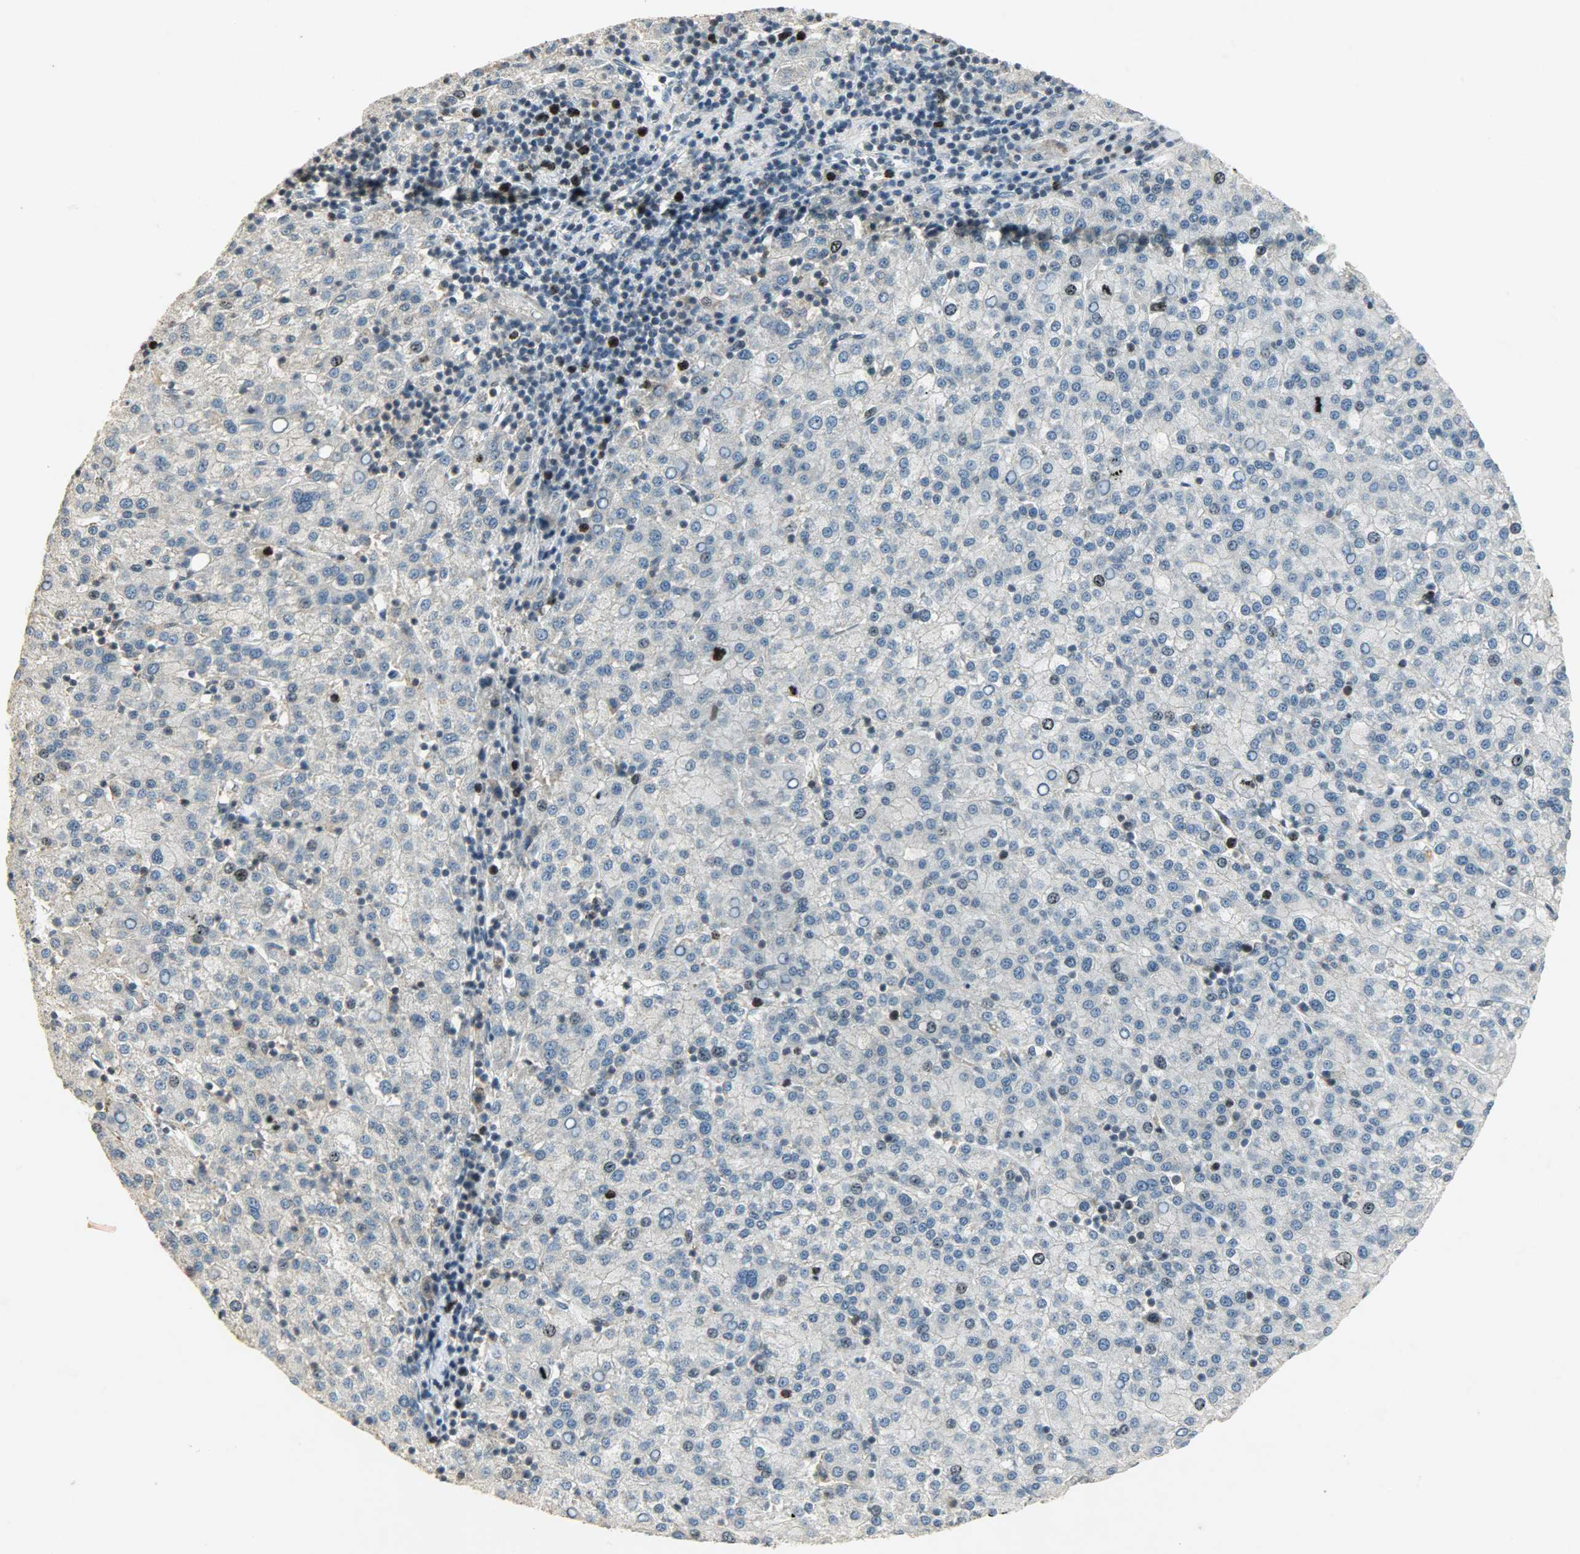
{"staining": {"intensity": "weak", "quantity": "<25%", "location": "nuclear"}, "tissue": "liver cancer", "cell_type": "Tumor cells", "image_type": "cancer", "snomed": [{"axis": "morphology", "description": "Carcinoma, Hepatocellular, NOS"}, {"axis": "topography", "description": "Liver"}], "caption": "The immunohistochemistry image has no significant expression in tumor cells of hepatocellular carcinoma (liver) tissue. (DAB (3,3'-diaminobenzidine) immunohistochemistry (IHC), high magnification).", "gene": "AURKB", "patient": {"sex": "female", "age": 58}}